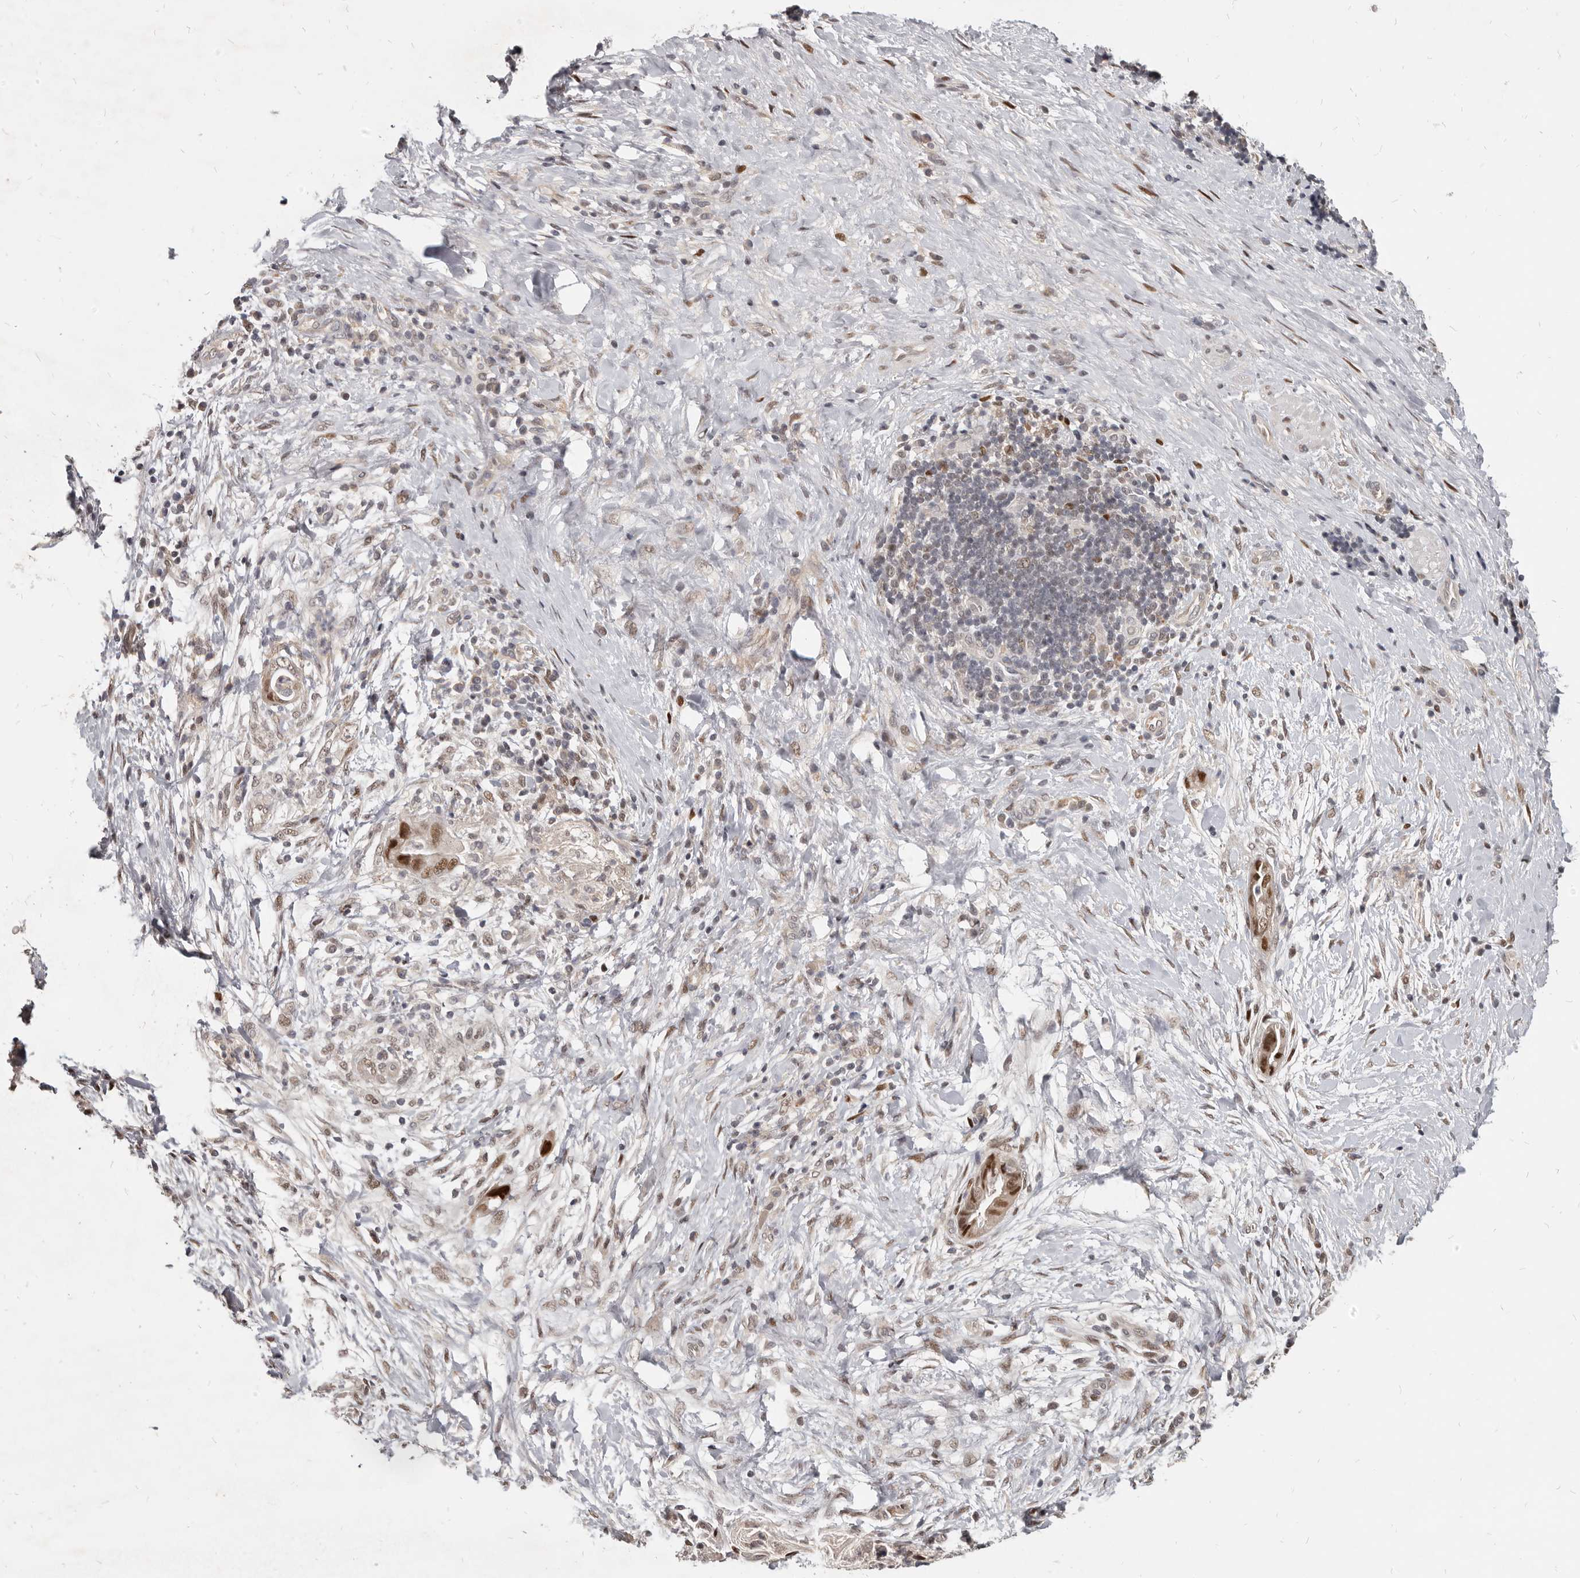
{"staining": {"intensity": "moderate", "quantity": ">75%", "location": "nuclear"}, "tissue": "pancreatic cancer", "cell_type": "Tumor cells", "image_type": "cancer", "snomed": [{"axis": "morphology", "description": "Adenocarcinoma, NOS"}, {"axis": "topography", "description": "Pancreas"}], "caption": "Immunohistochemical staining of human pancreatic cancer exhibits moderate nuclear protein staining in about >75% of tumor cells.", "gene": "ATF5", "patient": {"sex": "male", "age": 75}}